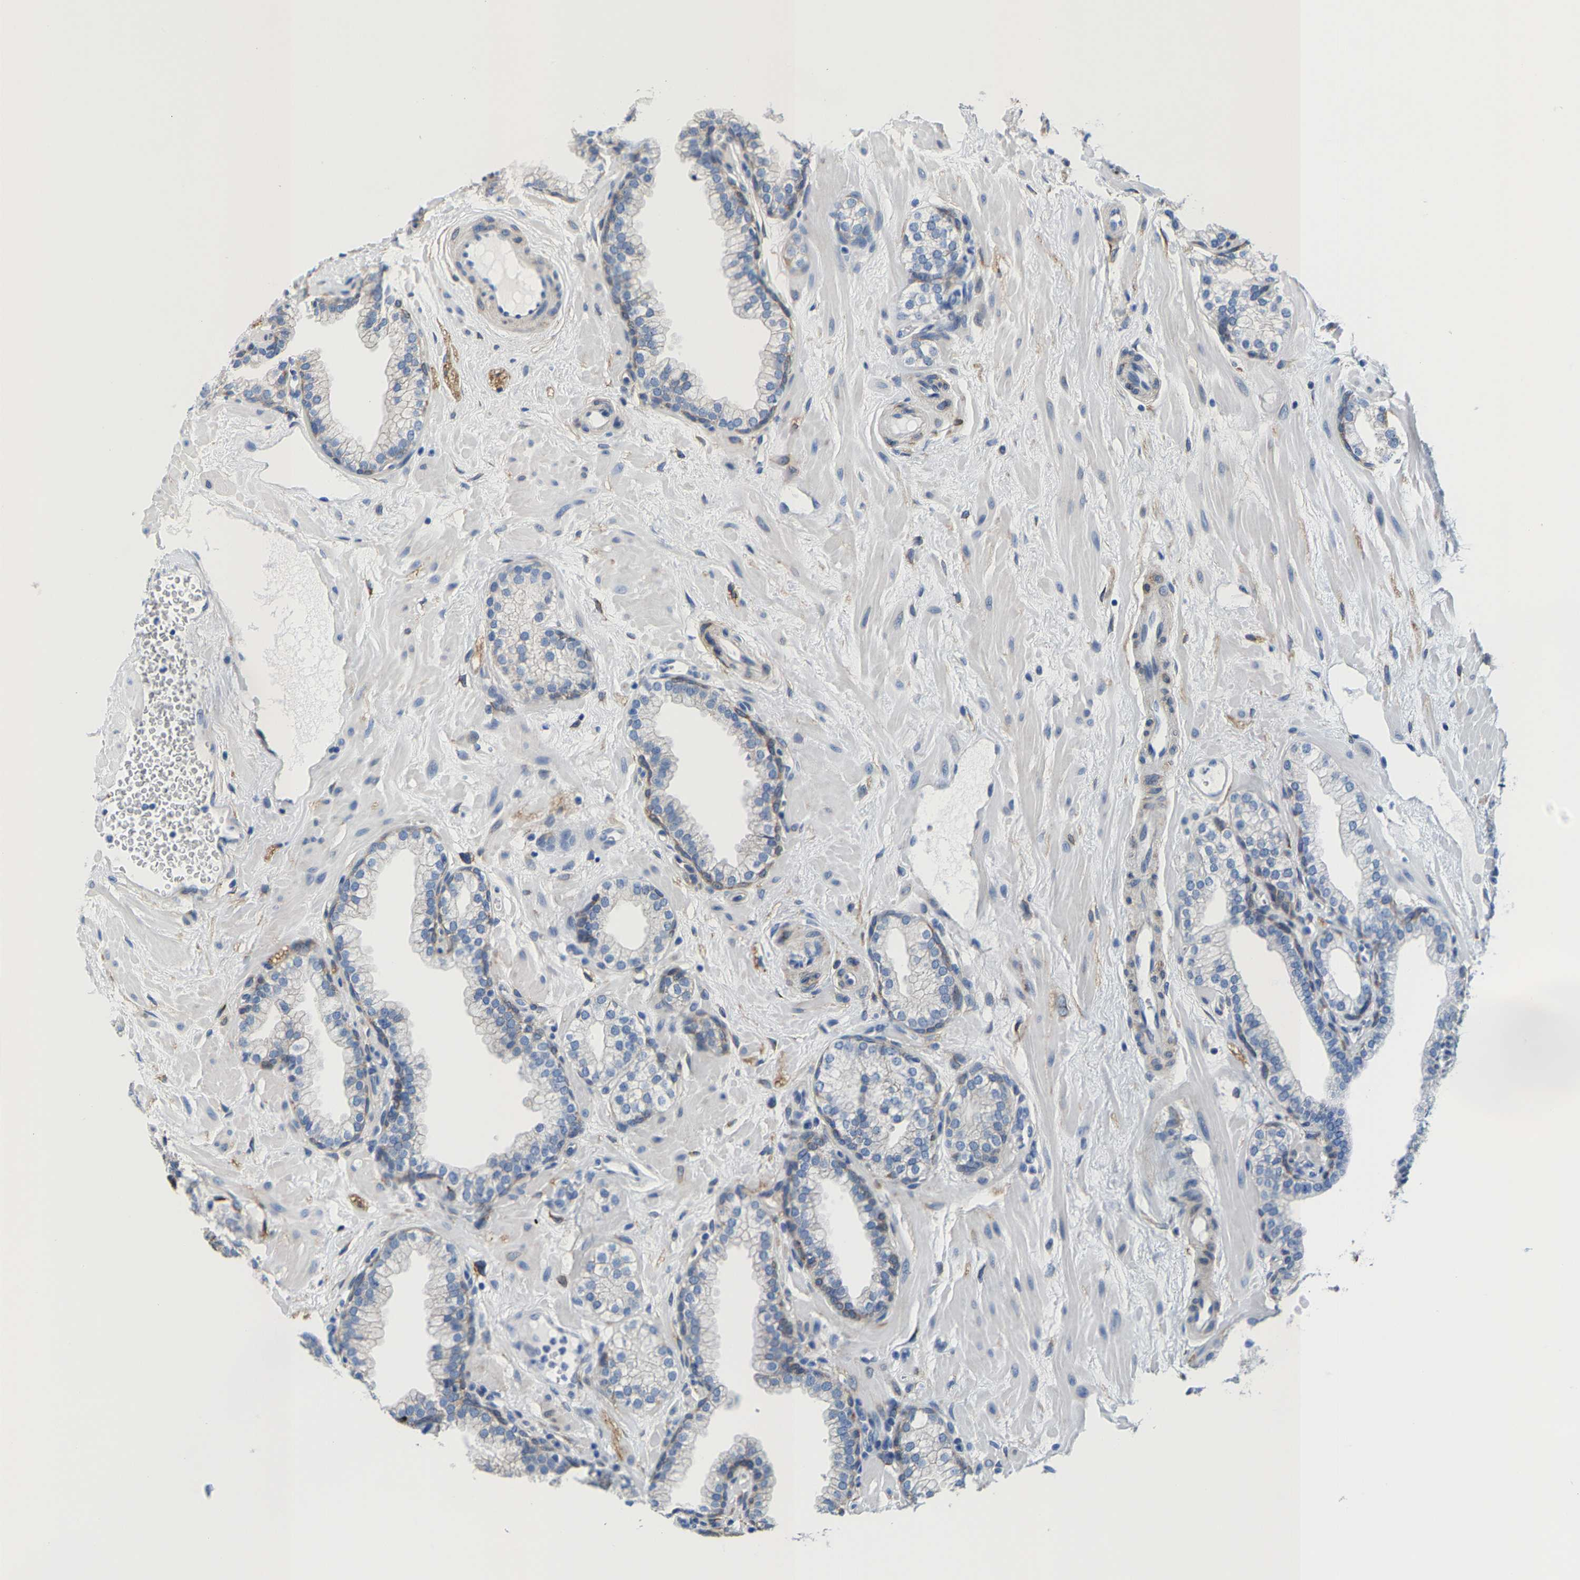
{"staining": {"intensity": "weak", "quantity": "25%-75%", "location": "cytoplasmic/membranous"}, "tissue": "prostate", "cell_type": "Glandular cells", "image_type": "normal", "snomed": [{"axis": "morphology", "description": "Normal tissue, NOS"}, {"axis": "morphology", "description": "Urothelial carcinoma, Low grade"}, {"axis": "topography", "description": "Urinary bladder"}, {"axis": "topography", "description": "Prostate"}], "caption": "Weak cytoplasmic/membranous staining for a protein is appreciated in about 25%-75% of glandular cells of unremarkable prostate using immunohistochemistry.", "gene": "DSCAM", "patient": {"sex": "male", "age": 60}}